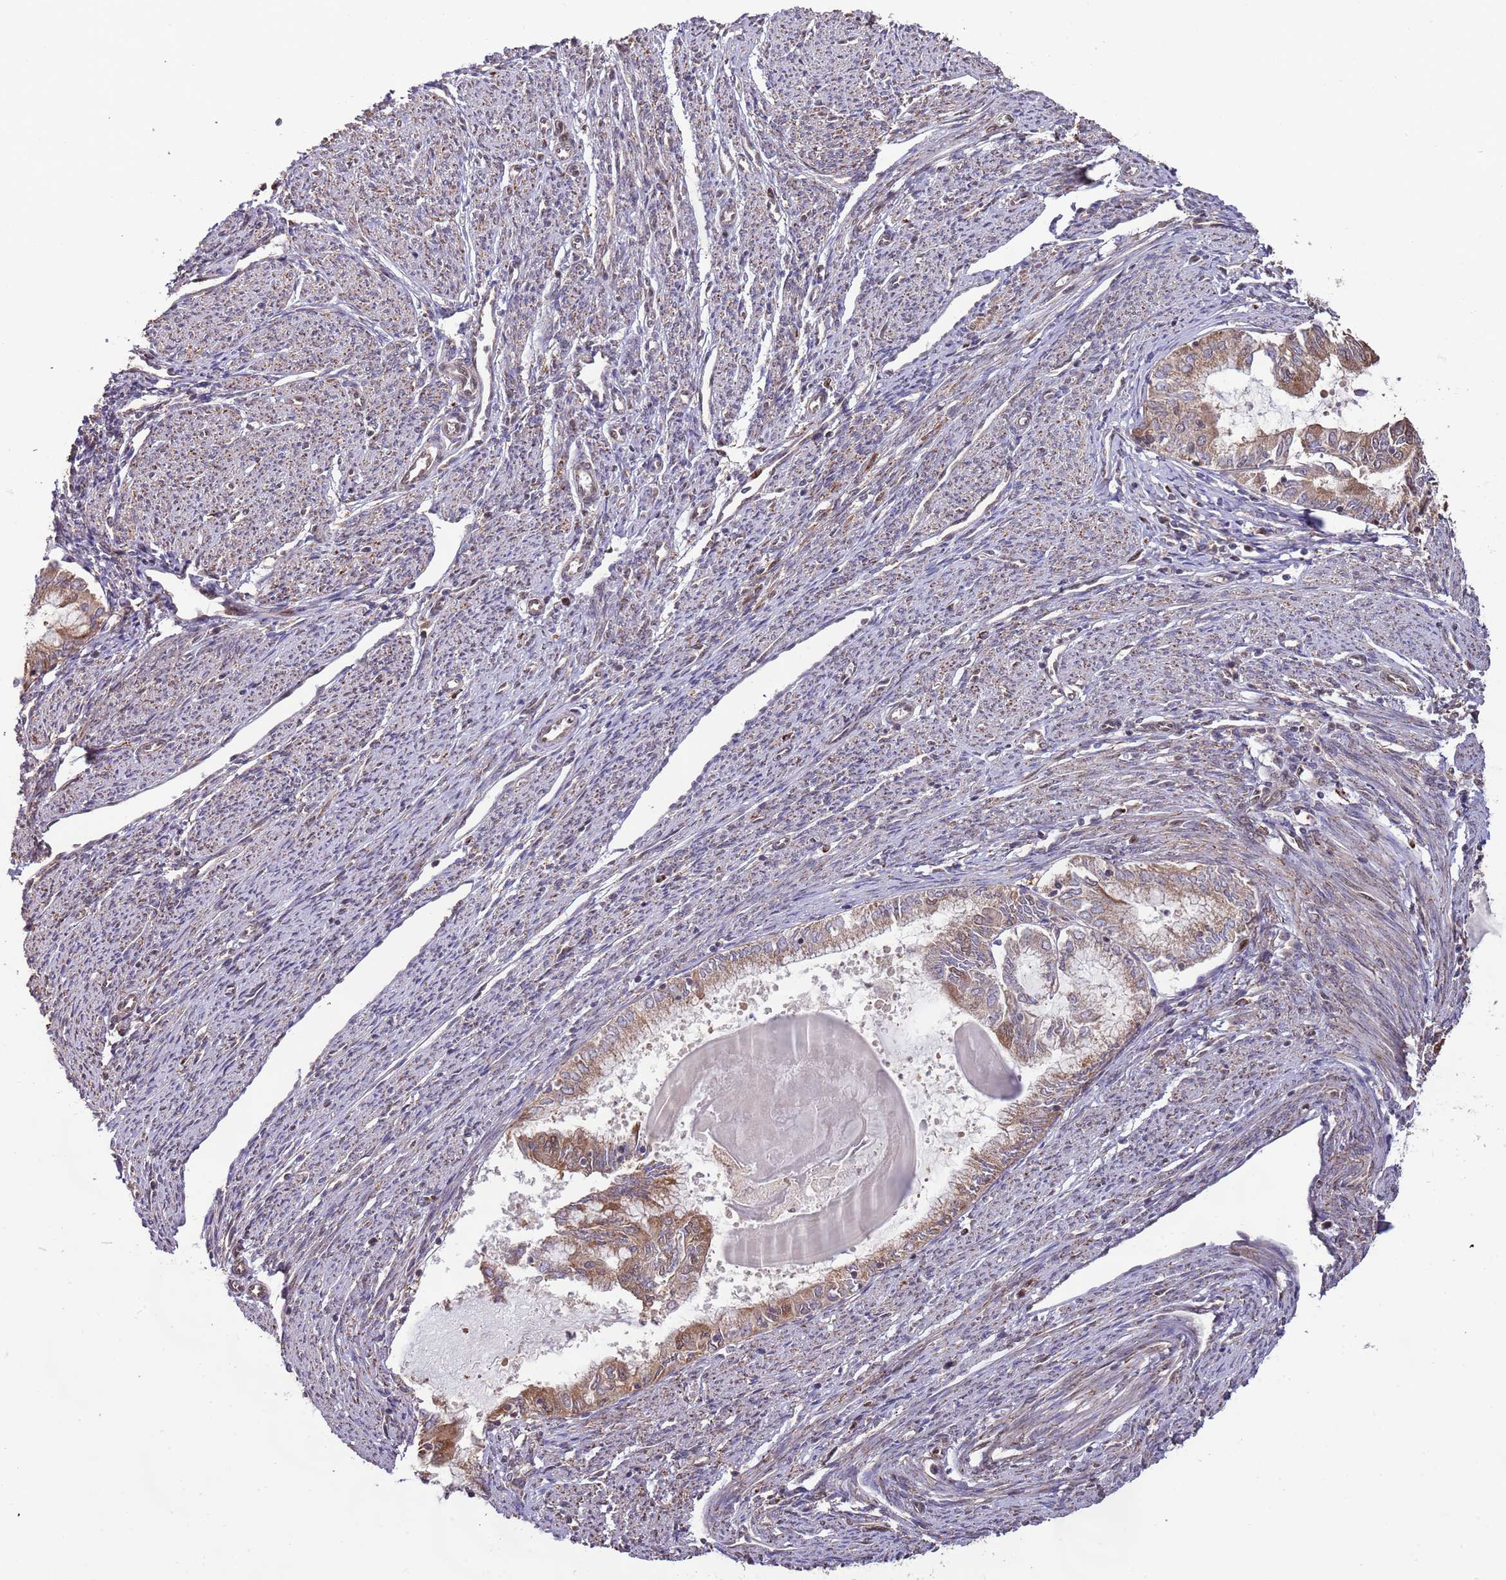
{"staining": {"intensity": "moderate", "quantity": ">75%", "location": "cytoplasmic/membranous"}, "tissue": "endometrial cancer", "cell_type": "Tumor cells", "image_type": "cancer", "snomed": [{"axis": "morphology", "description": "Adenocarcinoma, NOS"}, {"axis": "topography", "description": "Endometrium"}], "caption": "The image exhibits staining of endometrial cancer, revealing moderate cytoplasmic/membranous protein positivity (brown color) within tumor cells.", "gene": "RIF1", "patient": {"sex": "female", "age": 79}}